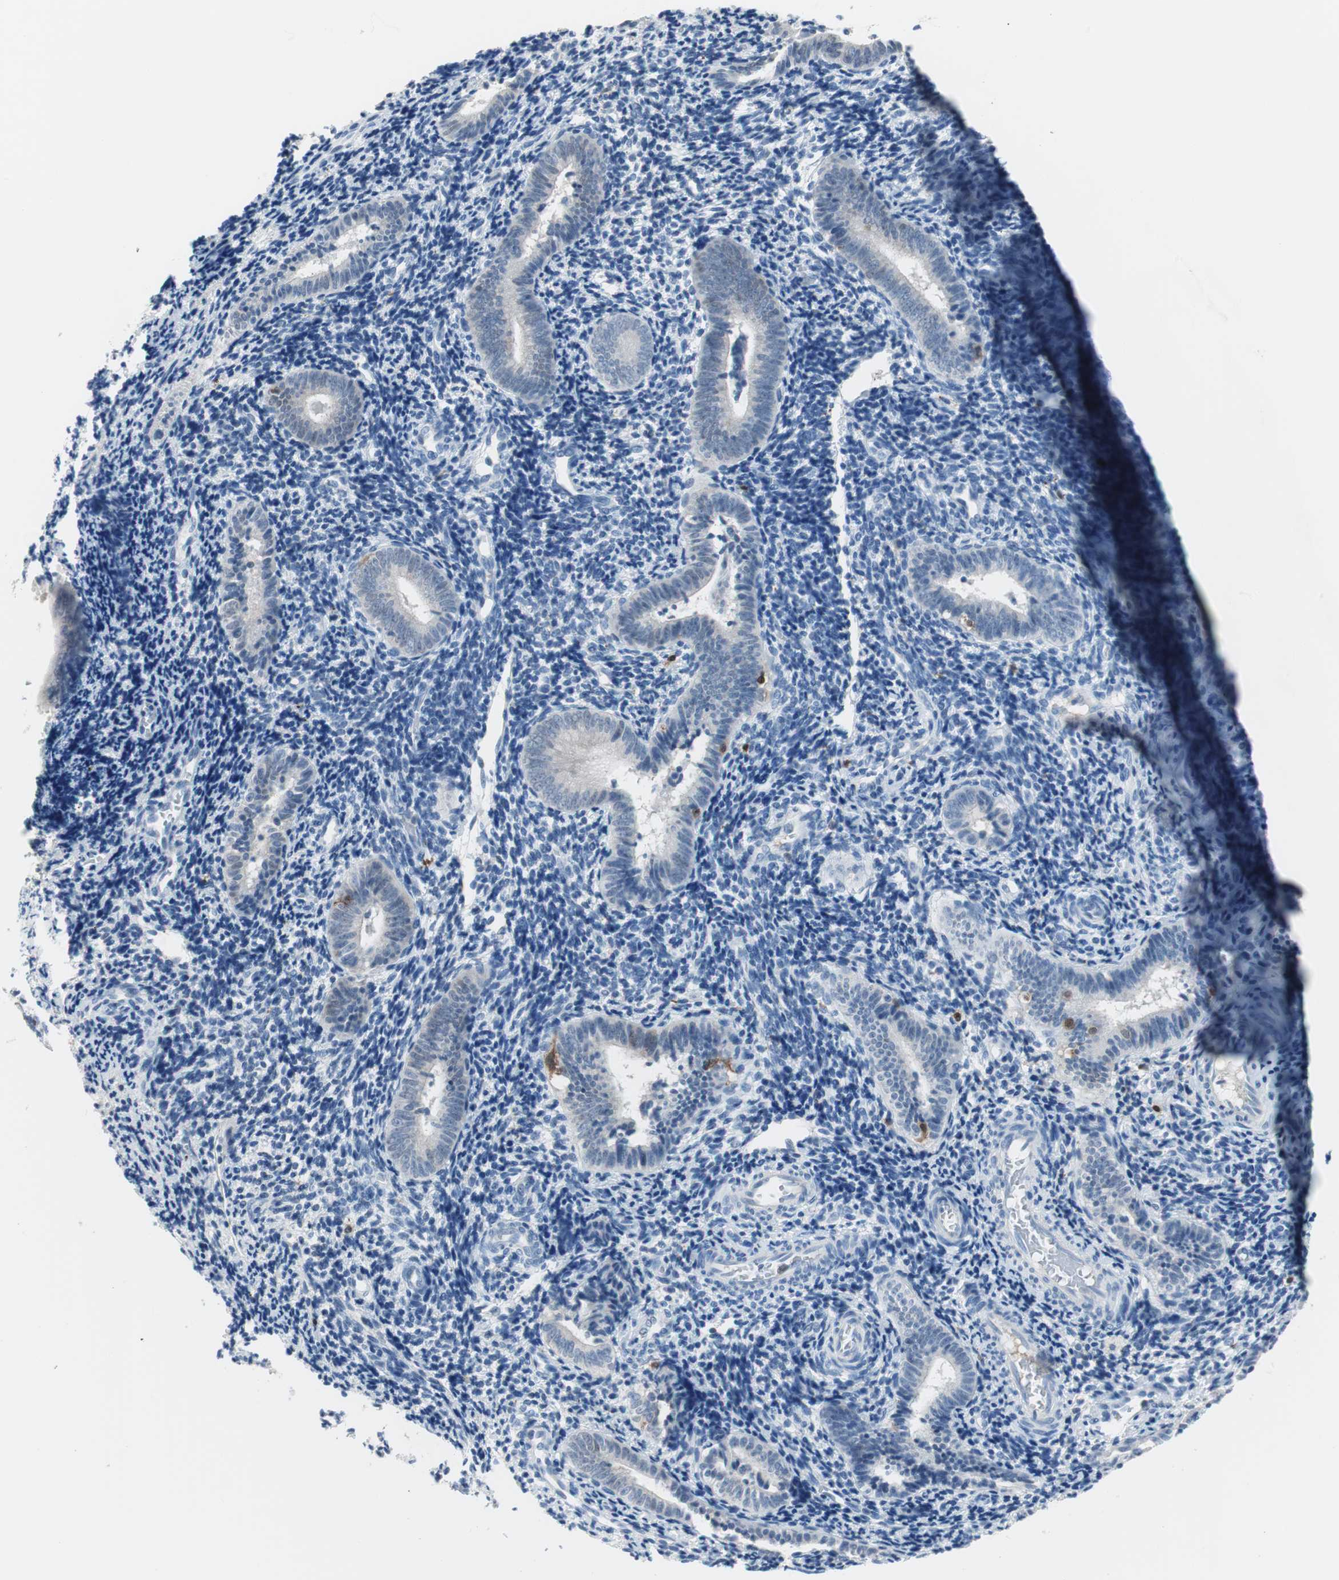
{"staining": {"intensity": "negative", "quantity": "none", "location": "none"}, "tissue": "endometrium", "cell_type": "Cells in endometrial stroma", "image_type": "normal", "snomed": [{"axis": "morphology", "description": "Normal tissue, NOS"}, {"axis": "topography", "description": "Uterus"}, {"axis": "topography", "description": "Endometrium"}], "caption": "Cells in endometrial stroma show no significant expression in unremarkable endometrium. Brightfield microscopy of IHC stained with DAB (3,3'-diaminobenzidine) (brown) and hematoxylin (blue), captured at high magnification.", "gene": "IL18", "patient": {"sex": "female", "age": 33}}